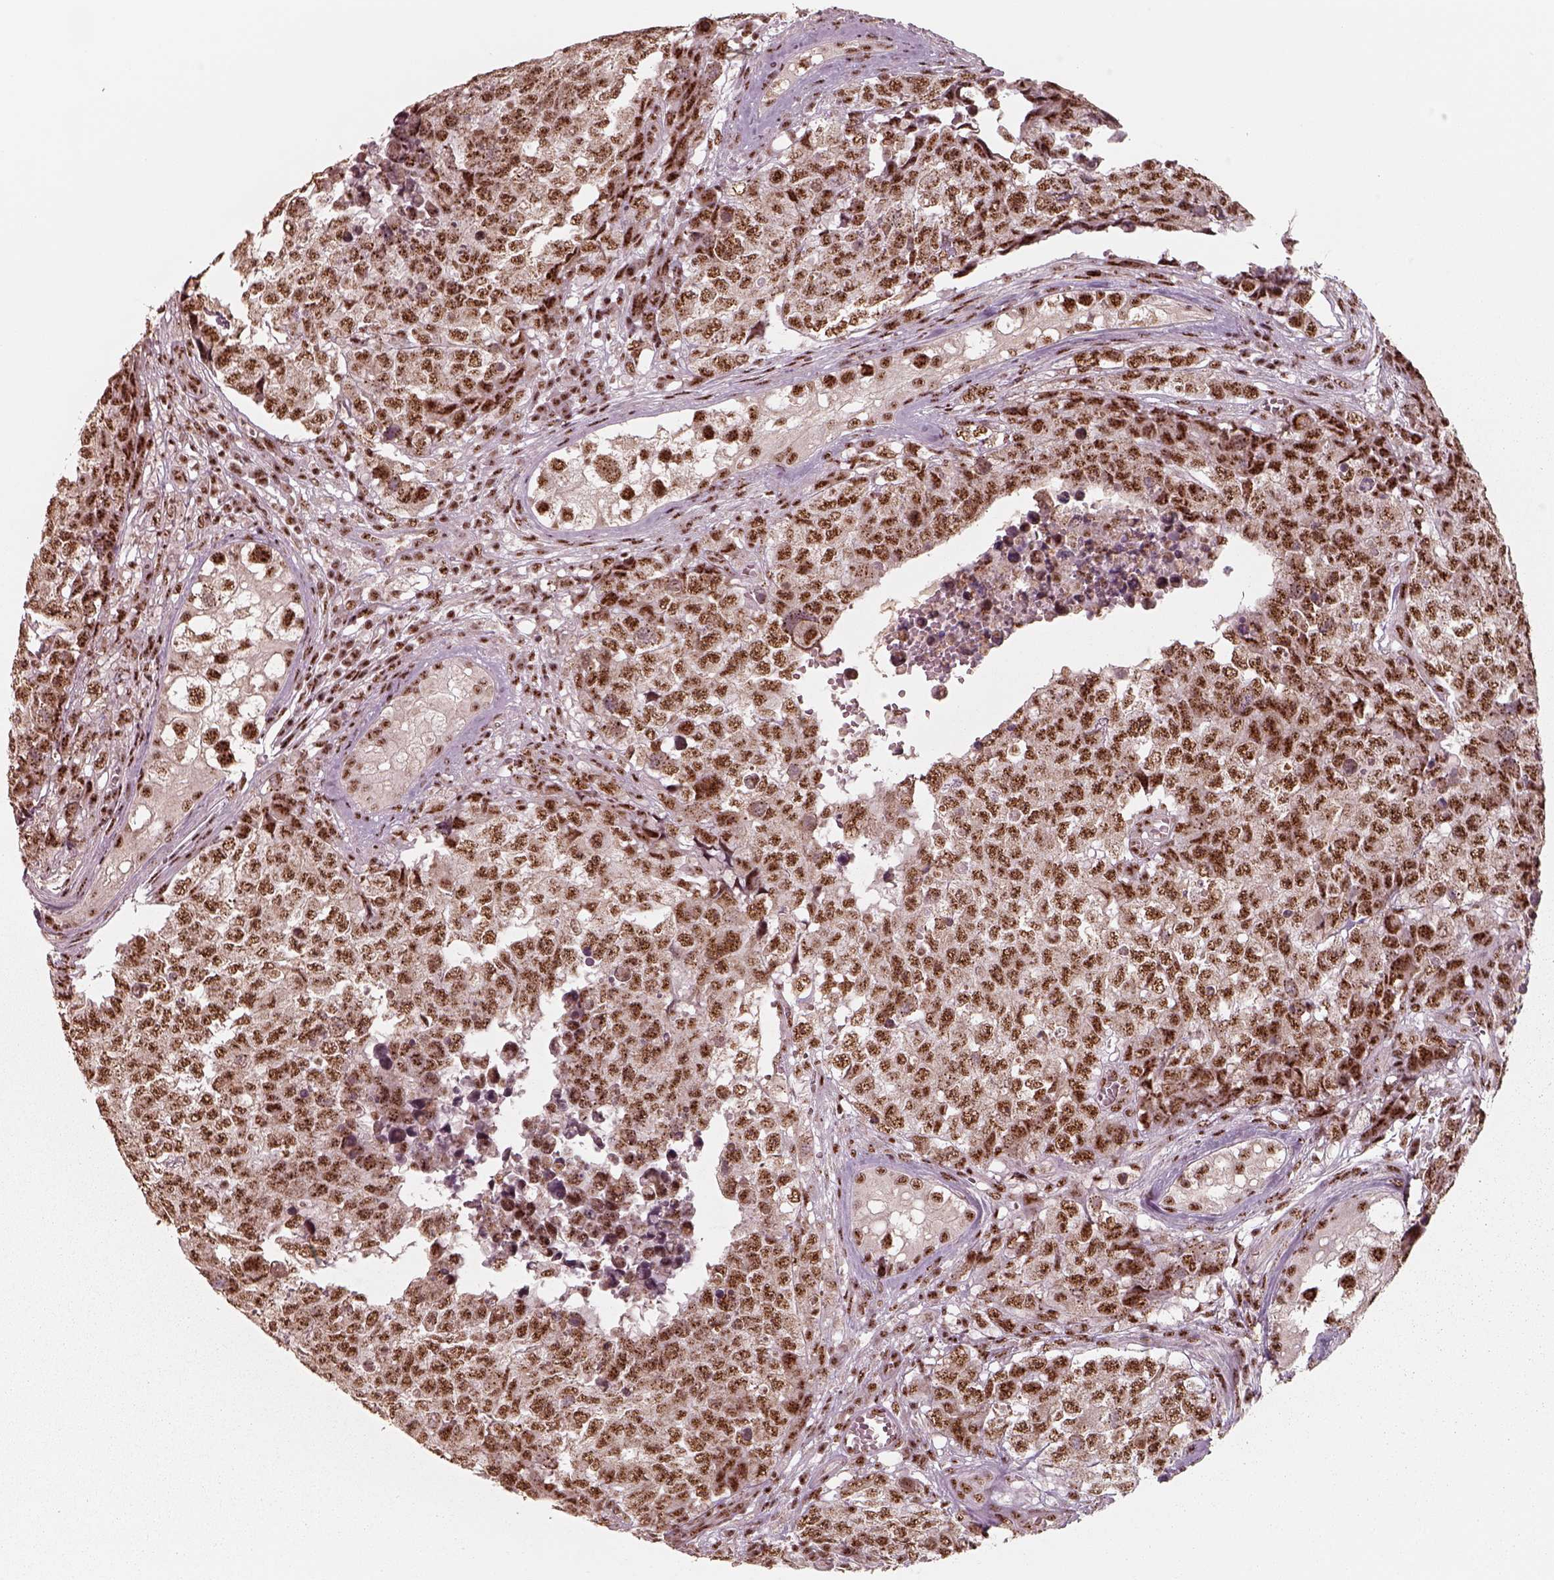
{"staining": {"intensity": "strong", "quantity": ">75%", "location": "nuclear"}, "tissue": "testis cancer", "cell_type": "Tumor cells", "image_type": "cancer", "snomed": [{"axis": "morphology", "description": "Carcinoma, Embryonal, NOS"}, {"axis": "topography", "description": "Testis"}], "caption": "Testis embryonal carcinoma tissue demonstrates strong nuclear positivity in approximately >75% of tumor cells", "gene": "ATXN7L3", "patient": {"sex": "male", "age": 23}}